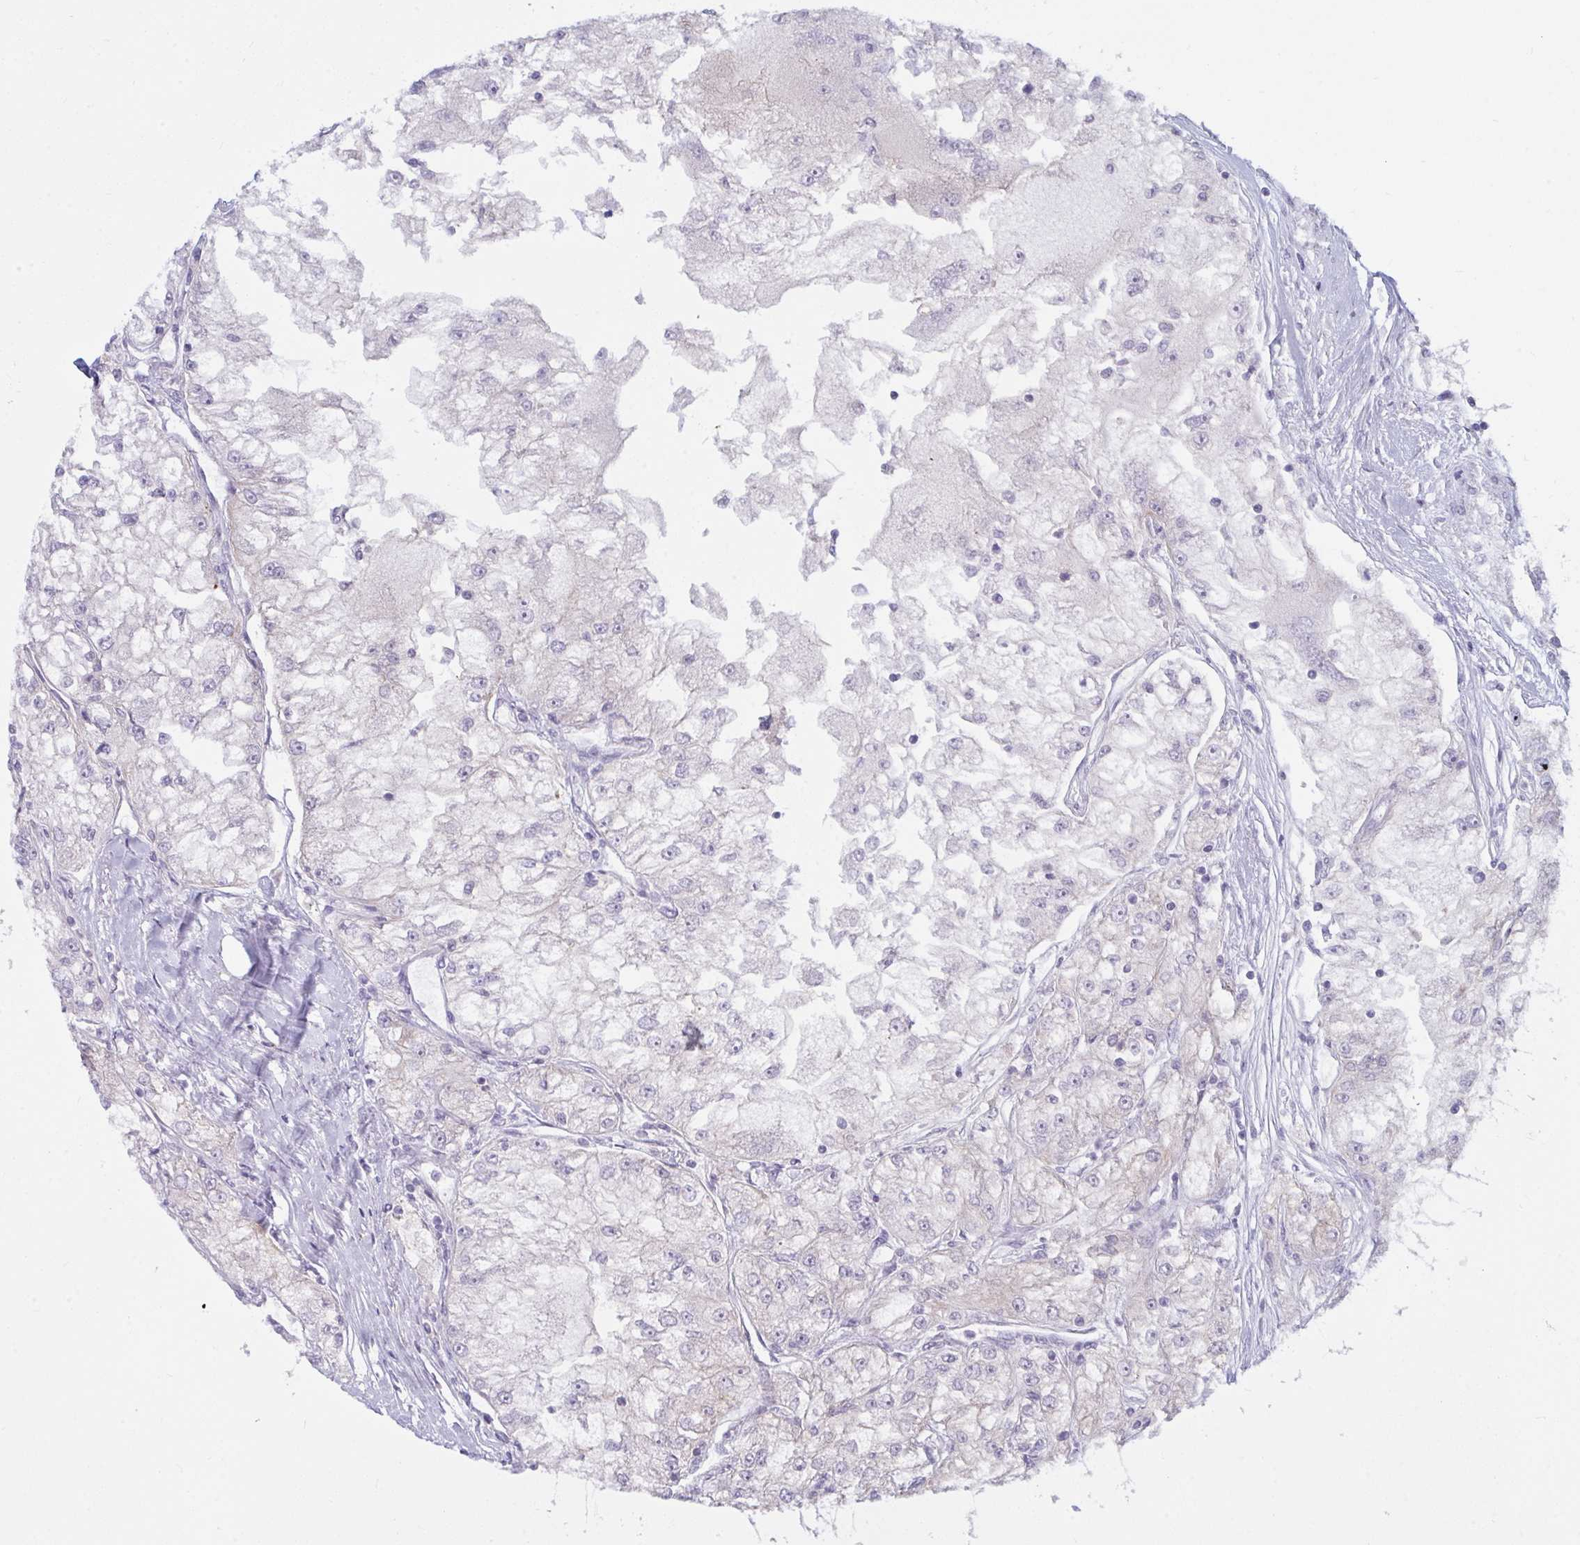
{"staining": {"intensity": "negative", "quantity": "none", "location": "none"}, "tissue": "renal cancer", "cell_type": "Tumor cells", "image_type": "cancer", "snomed": [{"axis": "morphology", "description": "Adenocarcinoma, NOS"}, {"axis": "topography", "description": "Kidney"}], "caption": "A histopathology image of adenocarcinoma (renal) stained for a protein reveals no brown staining in tumor cells.", "gene": "ATG9A", "patient": {"sex": "female", "age": 72}}